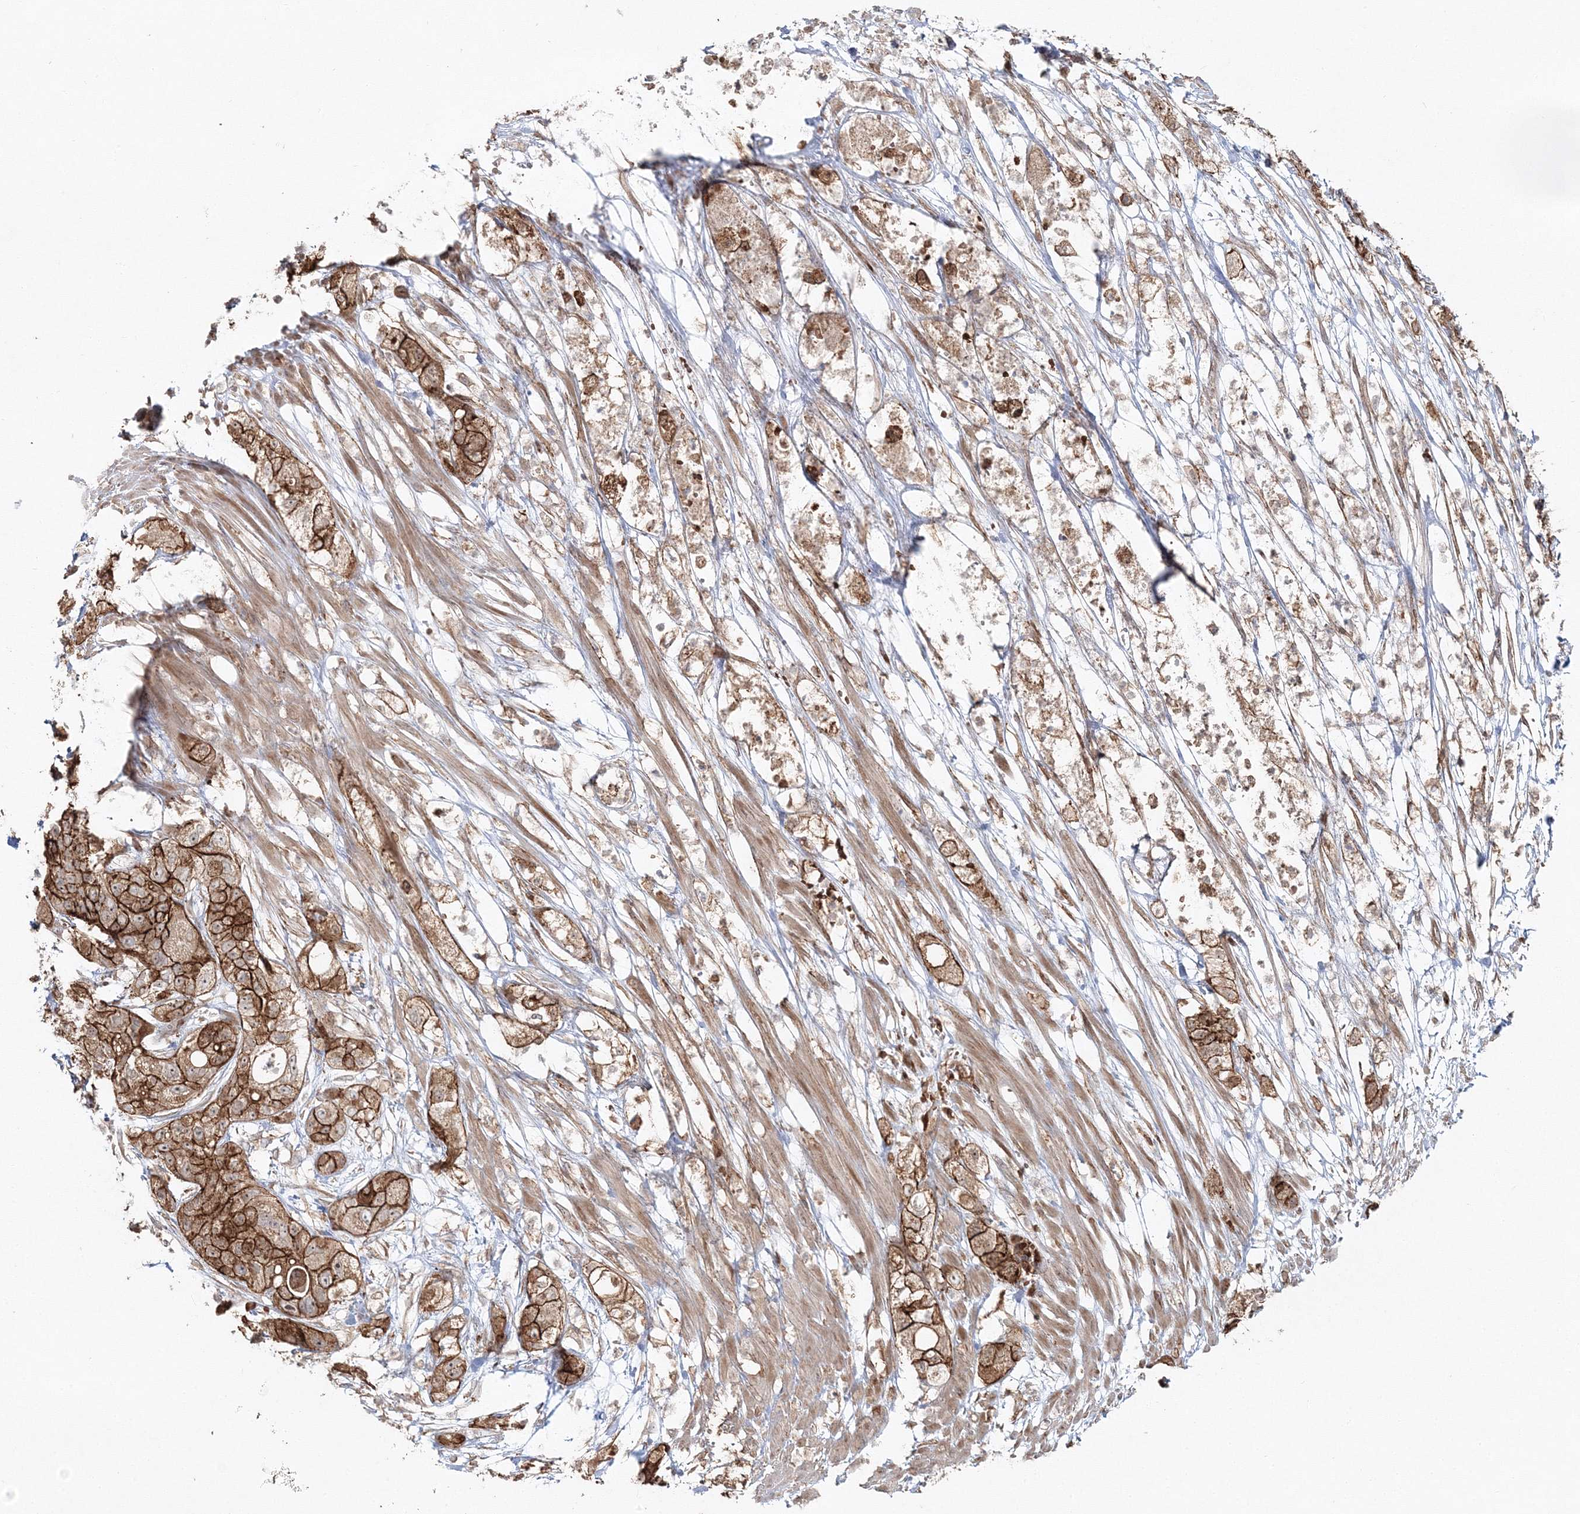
{"staining": {"intensity": "strong", "quantity": ">75%", "location": "cytoplasmic/membranous"}, "tissue": "pancreatic cancer", "cell_type": "Tumor cells", "image_type": "cancer", "snomed": [{"axis": "morphology", "description": "Adenocarcinoma, NOS"}, {"axis": "topography", "description": "Pancreas"}], "caption": "High-power microscopy captured an immunohistochemistry (IHC) image of pancreatic cancer, revealing strong cytoplasmic/membranous expression in about >75% of tumor cells.", "gene": "PCBD2", "patient": {"sex": "female", "age": 78}}